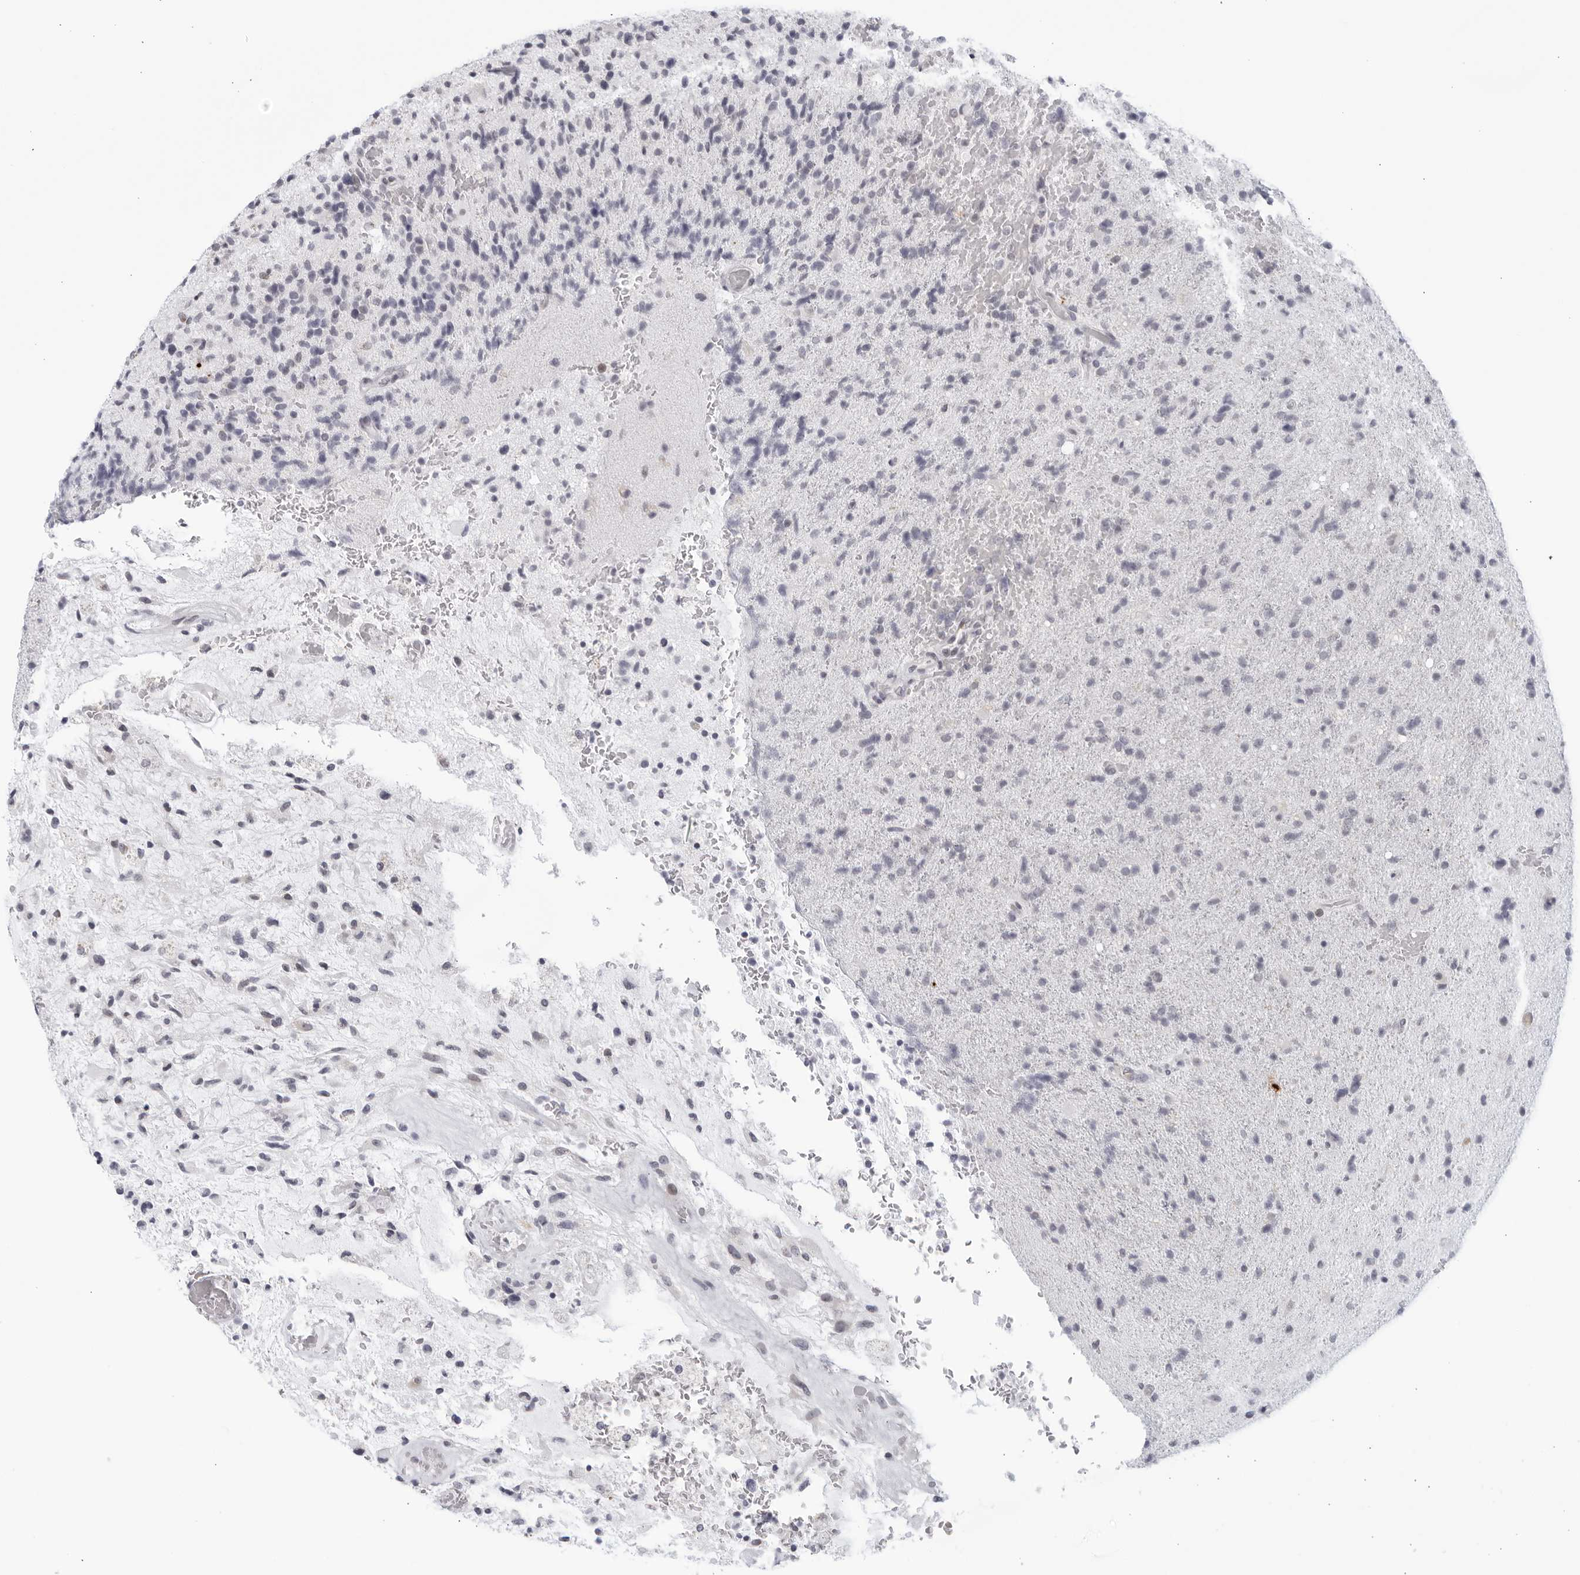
{"staining": {"intensity": "negative", "quantity": "none", "location": "none"}, "tissue": "glioma", "cell_type": "Tumor cells", "image_type": "cancer", "snomed": [{"axis": "morphology", "description": "Glioma, malignant, High grade"}, {"axis": "topography", "description": "Brain"}], "caption": "IHC of human glioma exhibits no positivity in tumor cells.", "gene": "WDTC1", "patient": {"sex": "male", "age": 72}}